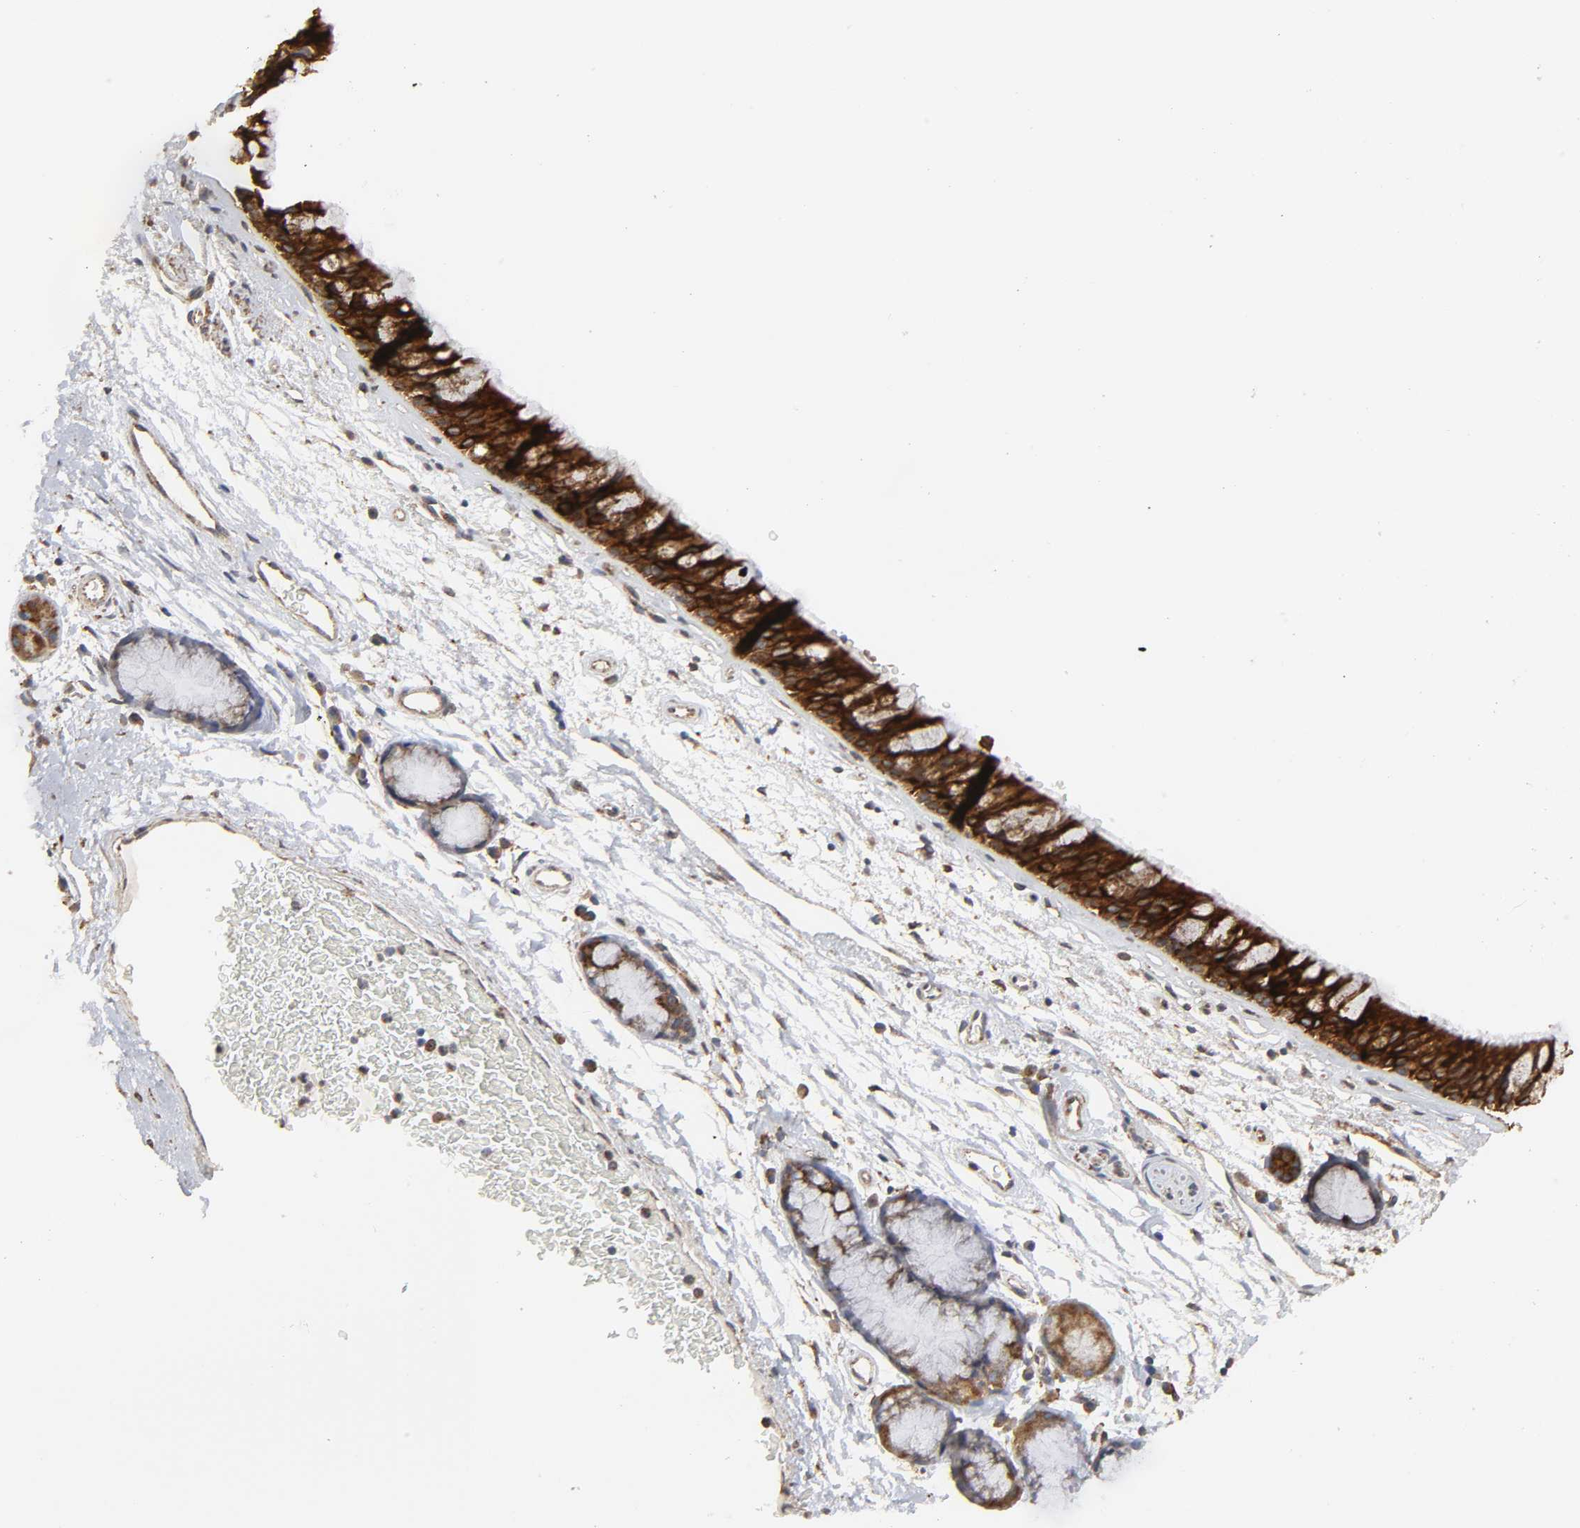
{"staining": {"intensity": "strong", "quantity": ">75%", "location": "cytoplasmic/membranous"}, "tissue": "bronchus", "cell_type": "Respiratory epithelial cells", "image_type": "normal", "snomed": [{"axis": "morphology", "description": "Normal tissue, NOS"}, {"axis": "morphology", "description": "Adenocarcinoma, NOS"}, {"axis": "topography", "description": "Bronchus"}, {"axis": "topography", "description": "Lung"}], "caption": "DAB immunohistochemical staining of unremarkable bronchus demonstrates strong cytoplasmic/membranous protein expression in about >75% of respiratory epithelial cells.", "gene": "POR", "patient": {"sex": "female", "age": 54}}